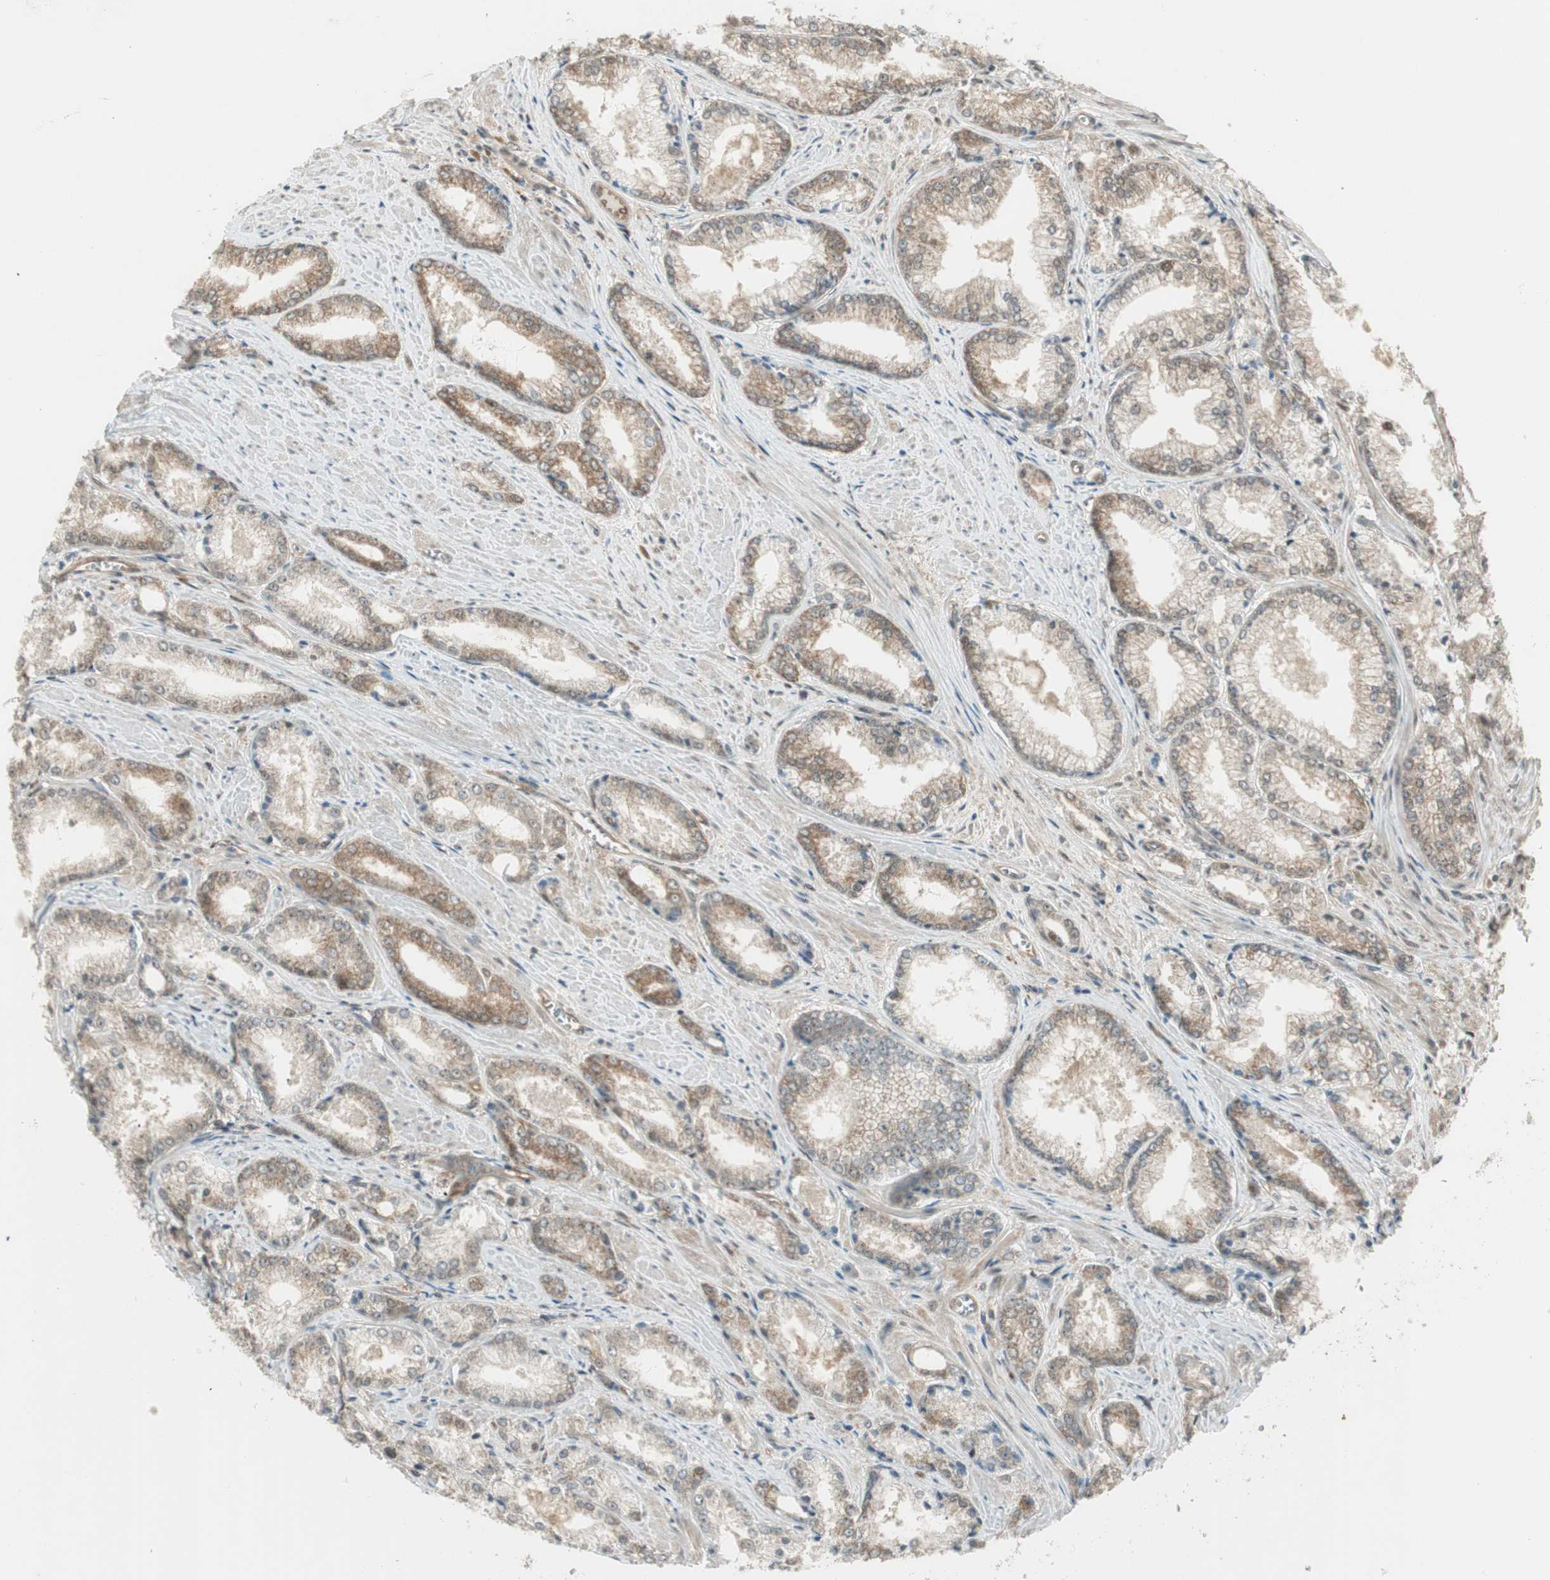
{"staining": {"intensity": "weak", "quantity": "<25%", "location": "cytoplasmic/membranous"}, "tissue": "prostate cancer", "cell_type": "Tumor cells", "image_type": "cancer", "snomed": [{"axis": "morphology", "description": "Adenocarcinoma, Low grade"}, {"axis": "topography", "description": "Prostate"}], "caption": "Tumor cells show no significant protein staining in prostate cancer. (Stains: DAB (3,3'-diaminobenzidine) immunohistochemistry (IHC) with hematoxylin counter stain, Microscopy: brightfield microscopy at high magnification).", "gene": "IPO5", "patient": {"sex": "male", "age": 64}}